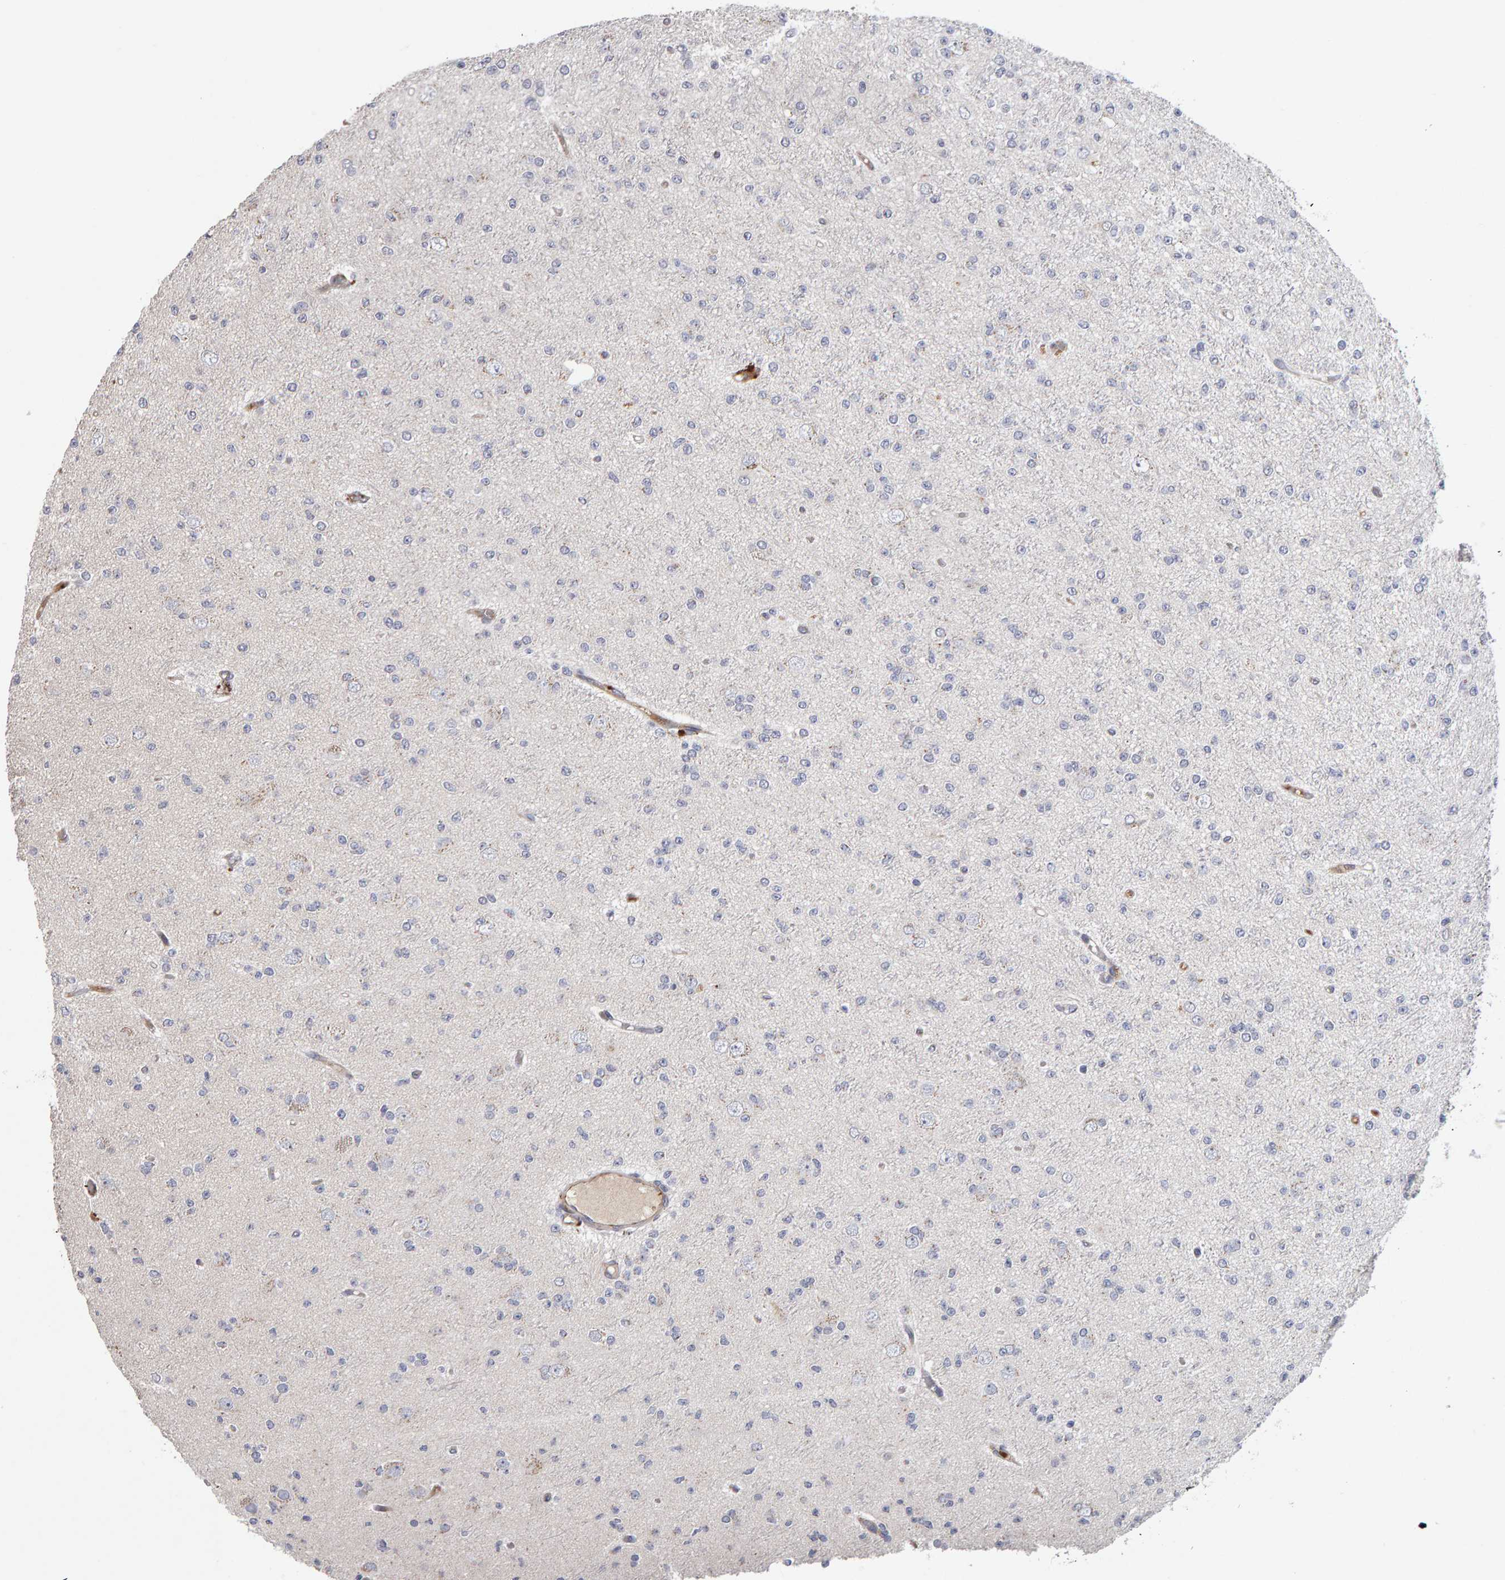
{"staining": {"intensity": "negative", "quantity": "none", "location": "none"}, "tissue": "glioma", "cell_type": "Tumor cells", "image_type": "cancer", "snomed": [{"axis": "morphology", "description": "Glioma, malignant, Low grade"}, {"axis": "topography", "description": "Brain"}], "caption": "DAB immunohistochemical staining of malignant glioma (low-grade) shows no significant staining in tumor cells.", "gene": "CANT1", "patient": {"sex": "female", "age": 22}}